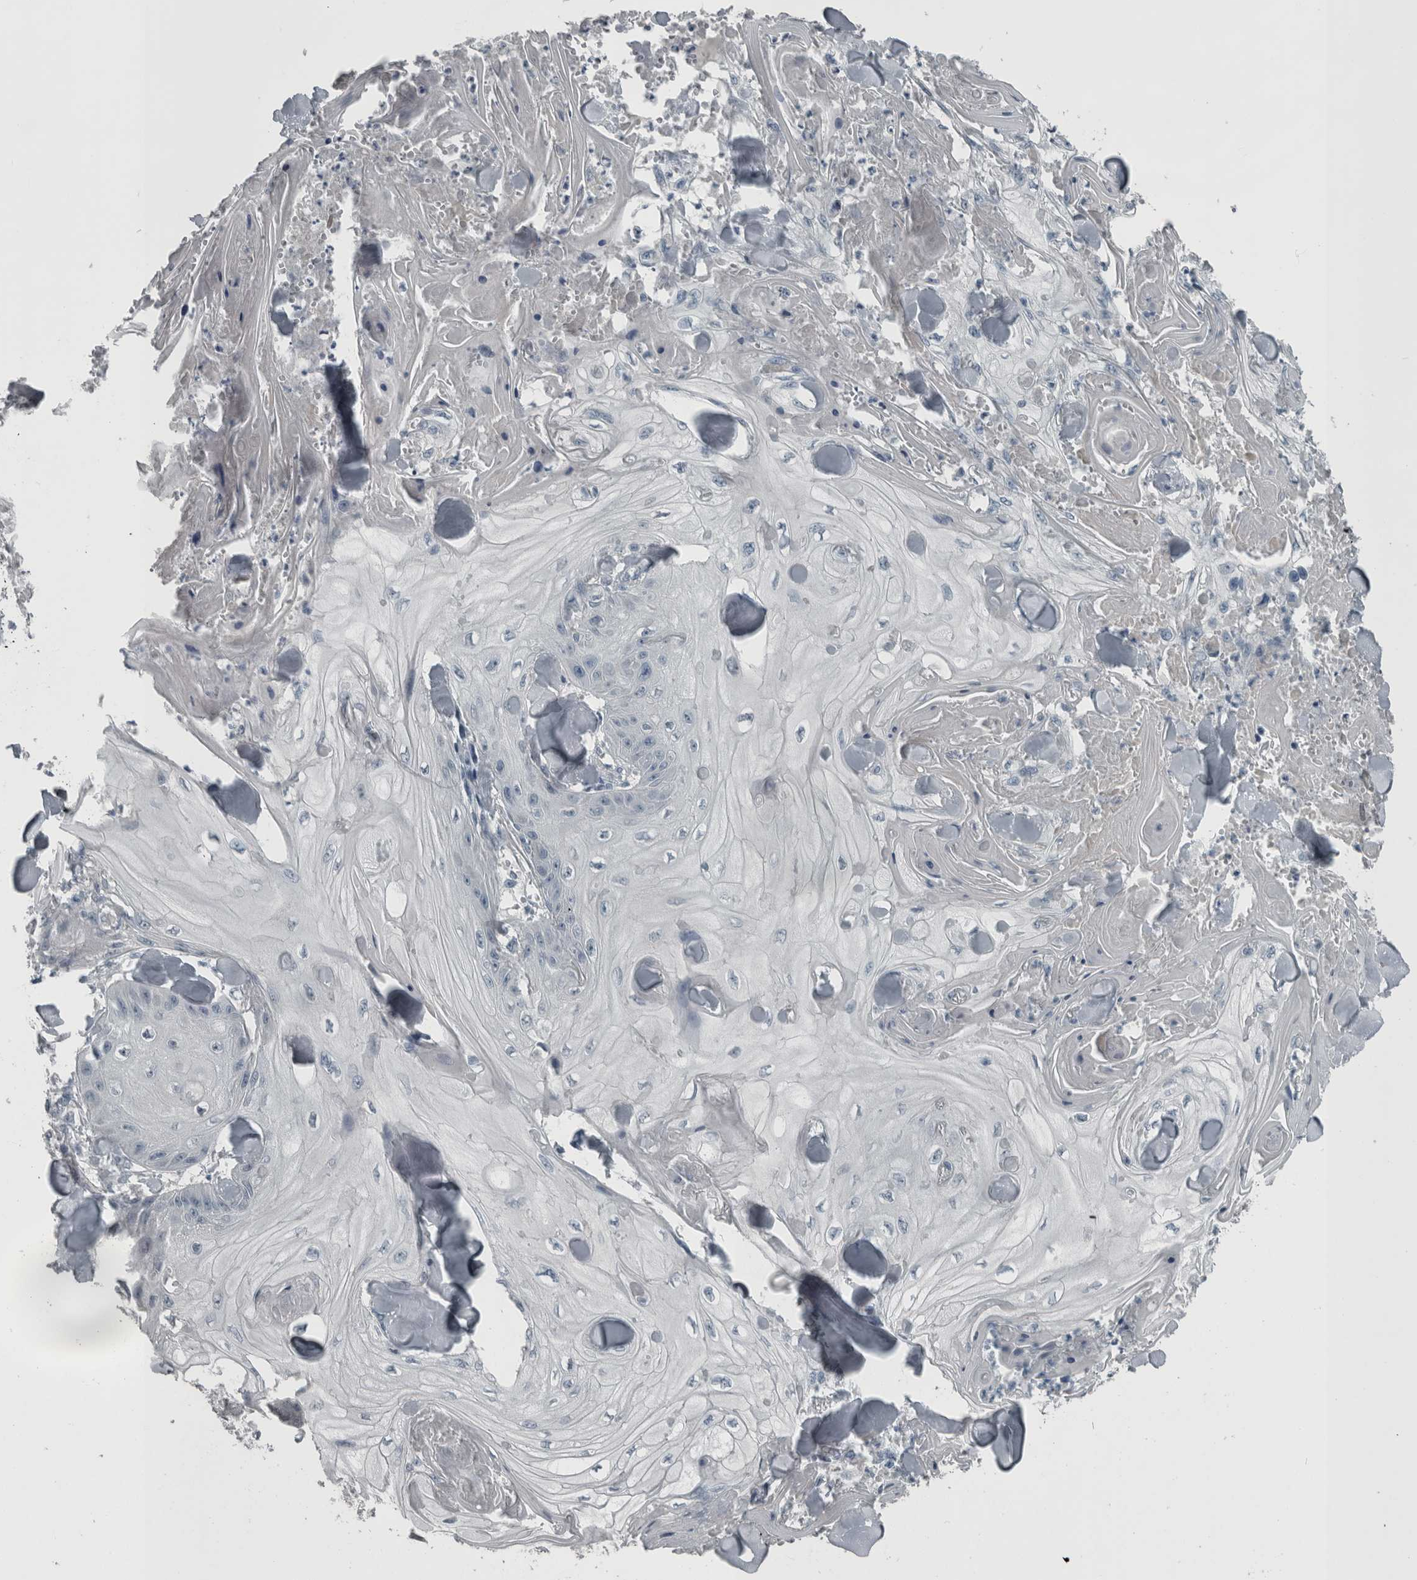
{"staining": {"intensity": "negative", "quantity": "none", "location": "none"}, "tissue": "skin cancer", "cell_type": "Tumor cells", "image_type": "cancer", "snomed": [{"axis": "morphology", "description": "Squamous cell carcinoma, NOS"}, {"axis": "topography", "description": "Skin"}], "caption": "A micrograph of human squamous cell carcinoma (skin) is negative for staining in tumor cells.", "gene": "KRT20", "patient": {"sex": "male", "age": 74}}